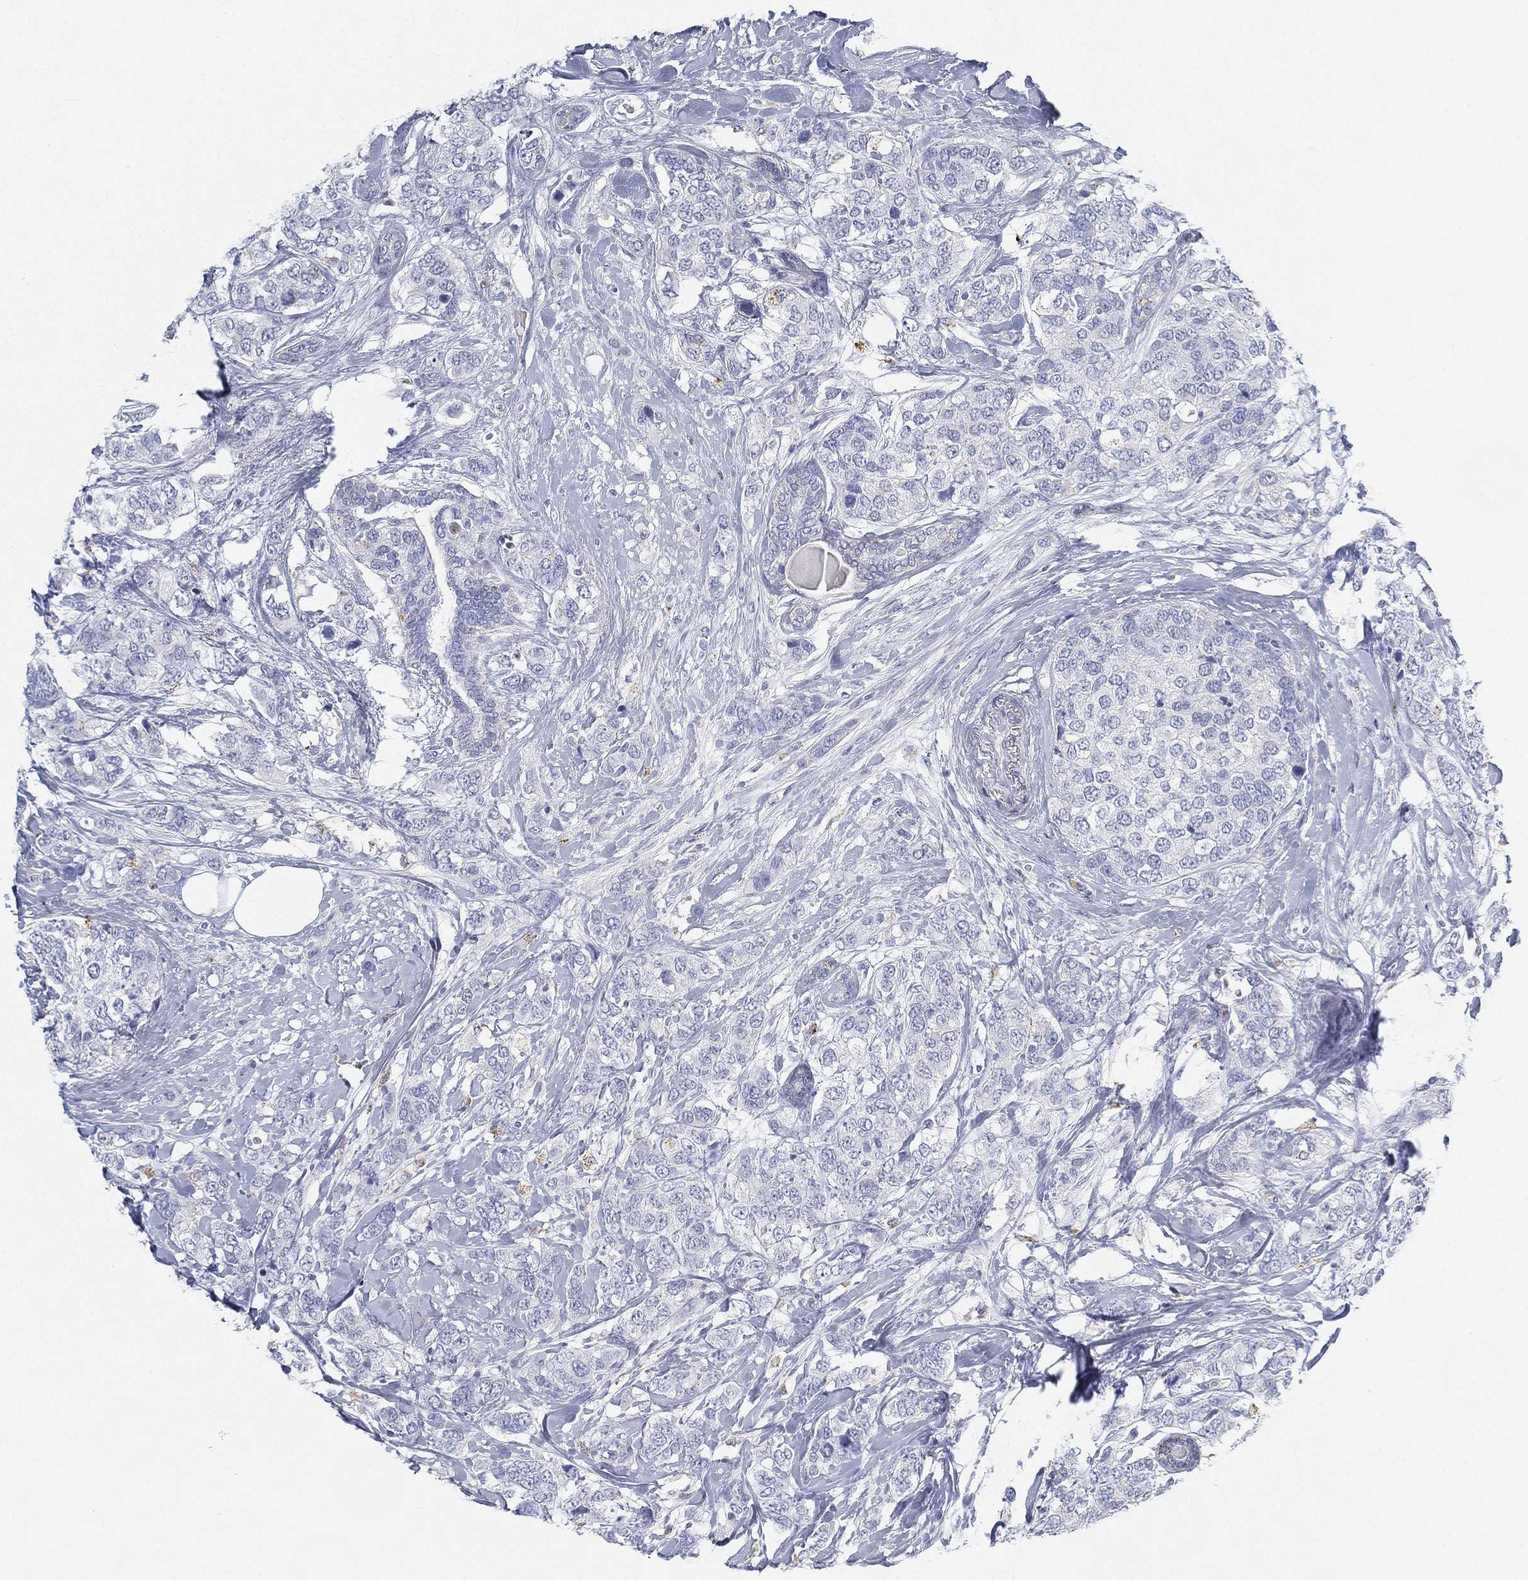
{"staining": {"intensity": "negative", "quantity": "none", "location": "none"}, "tissue": "breast cancer", "cell_type": "Tumor cells", "image_type": "cancer", "snomed": [{"axis": "morphology", "description": "Lobular carcinoma"}, {"axis": "topography", "description": "Breast"}], "caption": "Immunohistochemistry (IHC) micrograph of neoplastic tissue: lobular carcinoma (breast) stained with DAB displays no significant protein expression in tumor cells.", "gene": "GPR61", "patient": {"sex": "female", "age": 59}}